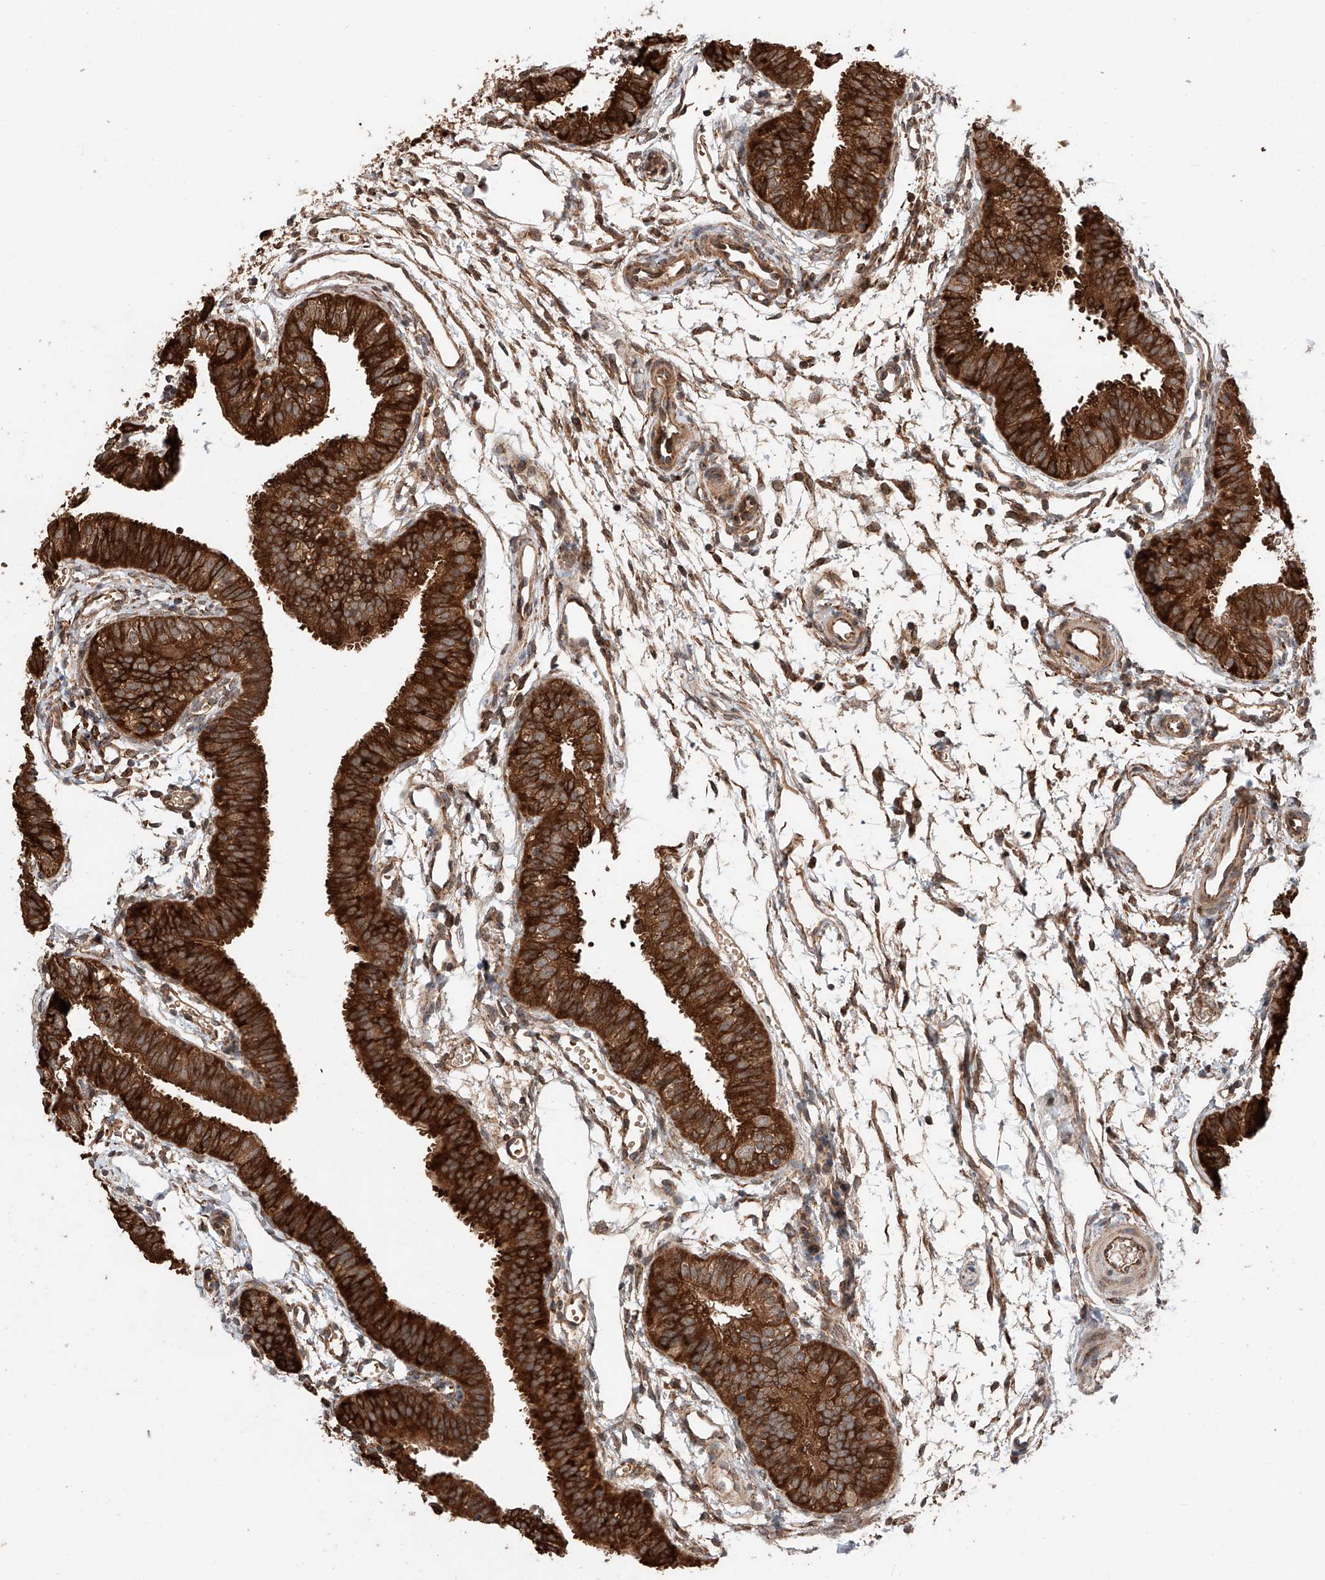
{"staining": {"intensity": "strong", "quantity": ">75%", "location": "cytoplasmic/membranous"}, "tissue": "fallopian tube", "cell_type": "Glandular cells", "image_type": "normal", "snomed": [{"axis": "morphology", "description": "Normal tissue, NOS"}, {"axis": "topography", "description": "Fallopian tube"}], "caption": "A brown stain labels strong cytoplasmic/membranous staining of a protein in glandular cells of normal fallopian tube. The staining is performed using DAB brown chromogen to label protein expression. The nuclei are counter-stained blue using hematoxylin.", "gene": "DNAH8", "patient": {"sex": "female", "age": 35}}